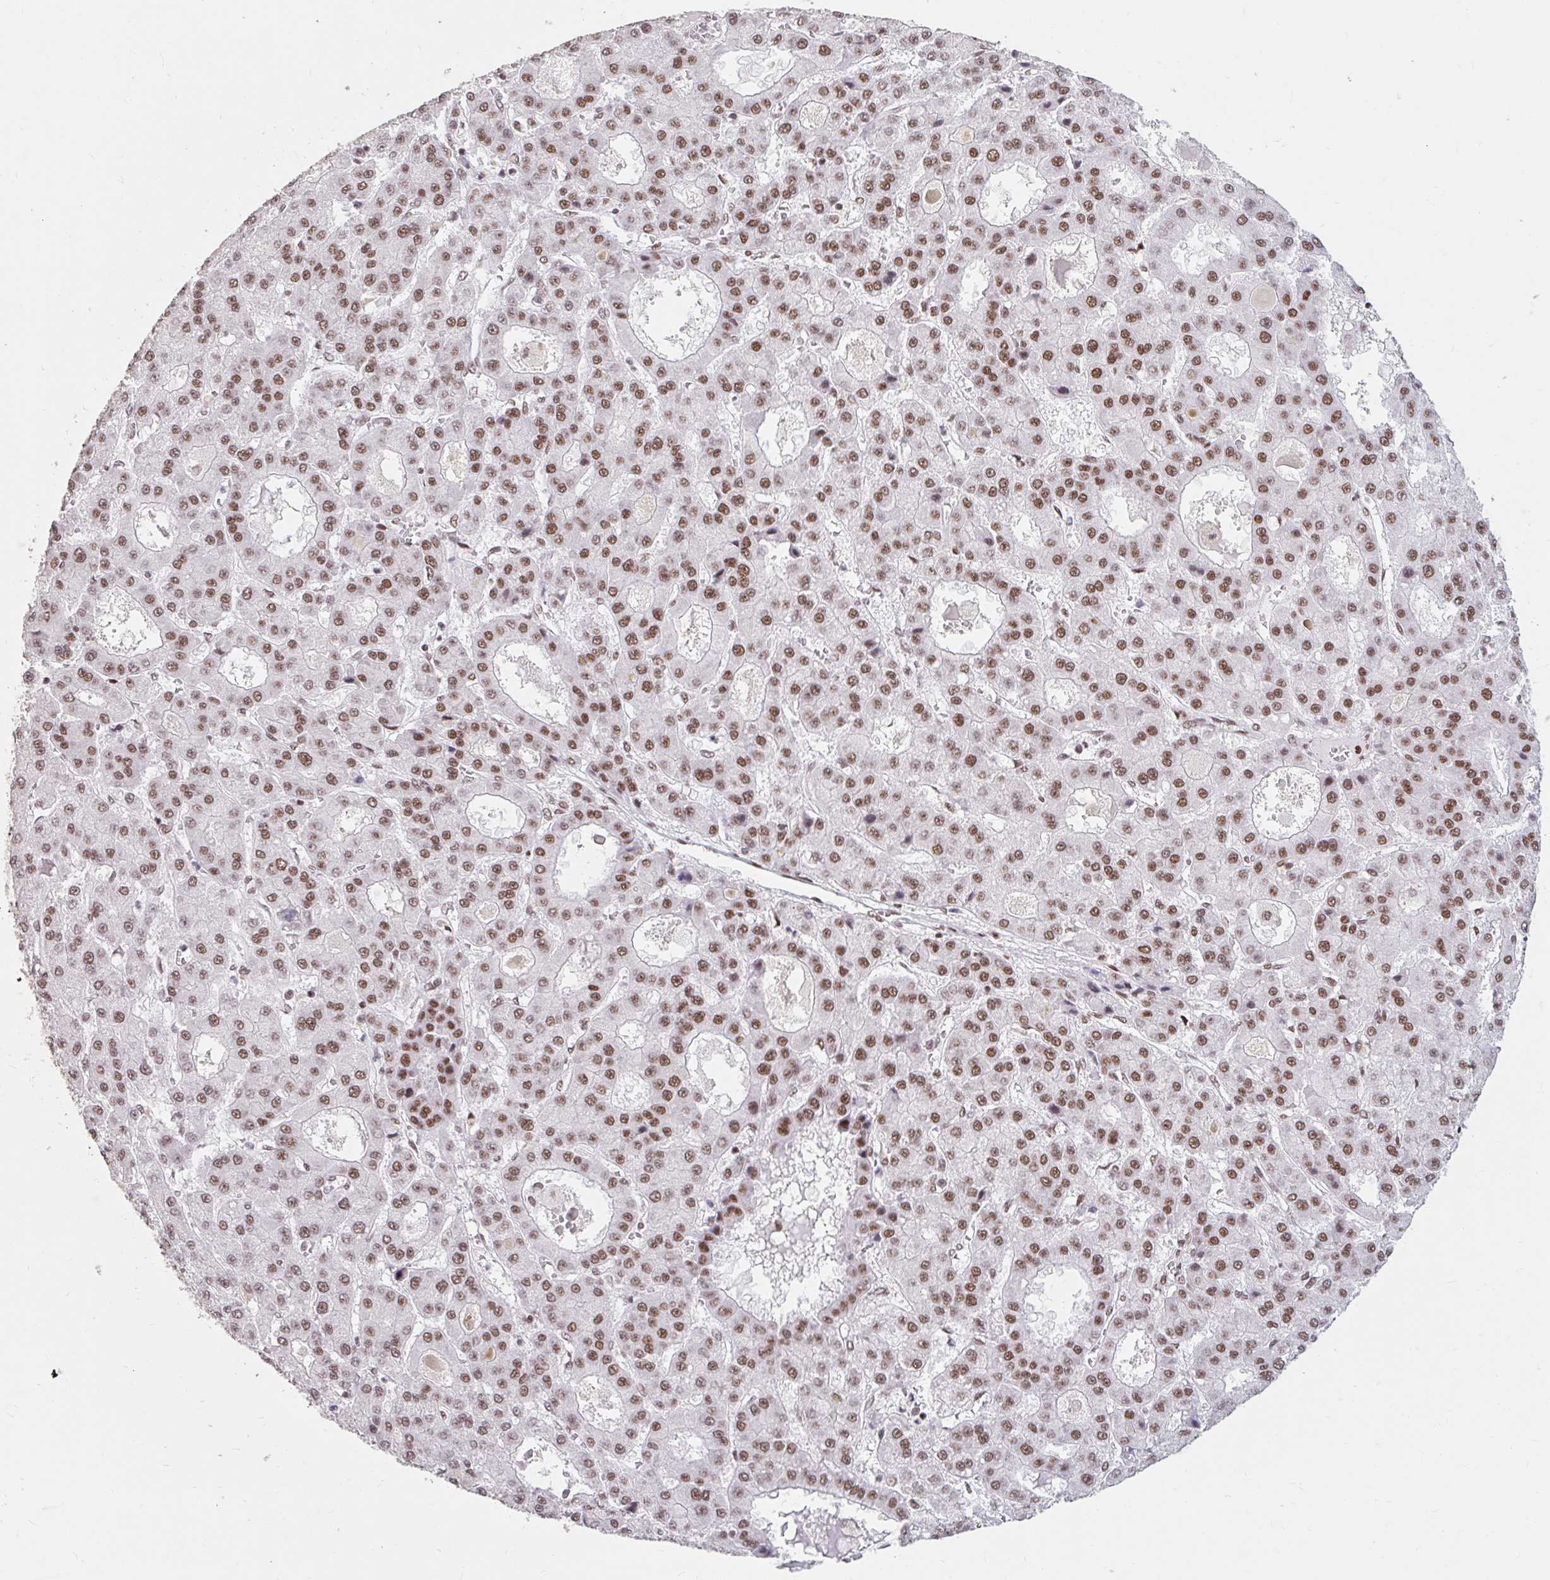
{"staining": {"intensity": "moderate", "quantity": ">75%", "location": "nuclear"}, "tissue": "liver cancer", "cell_type": "Tumor cells", "image_type": "cancer", "snomed": [{"axis": "morphology", "description": "Carcinoma, Hepatocellular, NOS"}, {"axis": "topography", "description": "Liver"}], "caption": "A high-resolution image shows immunohistochemistry (IHC) staining of hepatocellular carcinoma (liver), which shows moderate nuclear positivity in approximately >75% of tumor cells.", "gene": "SRSF10", "patient": {"sex": "male", "age": 70}}